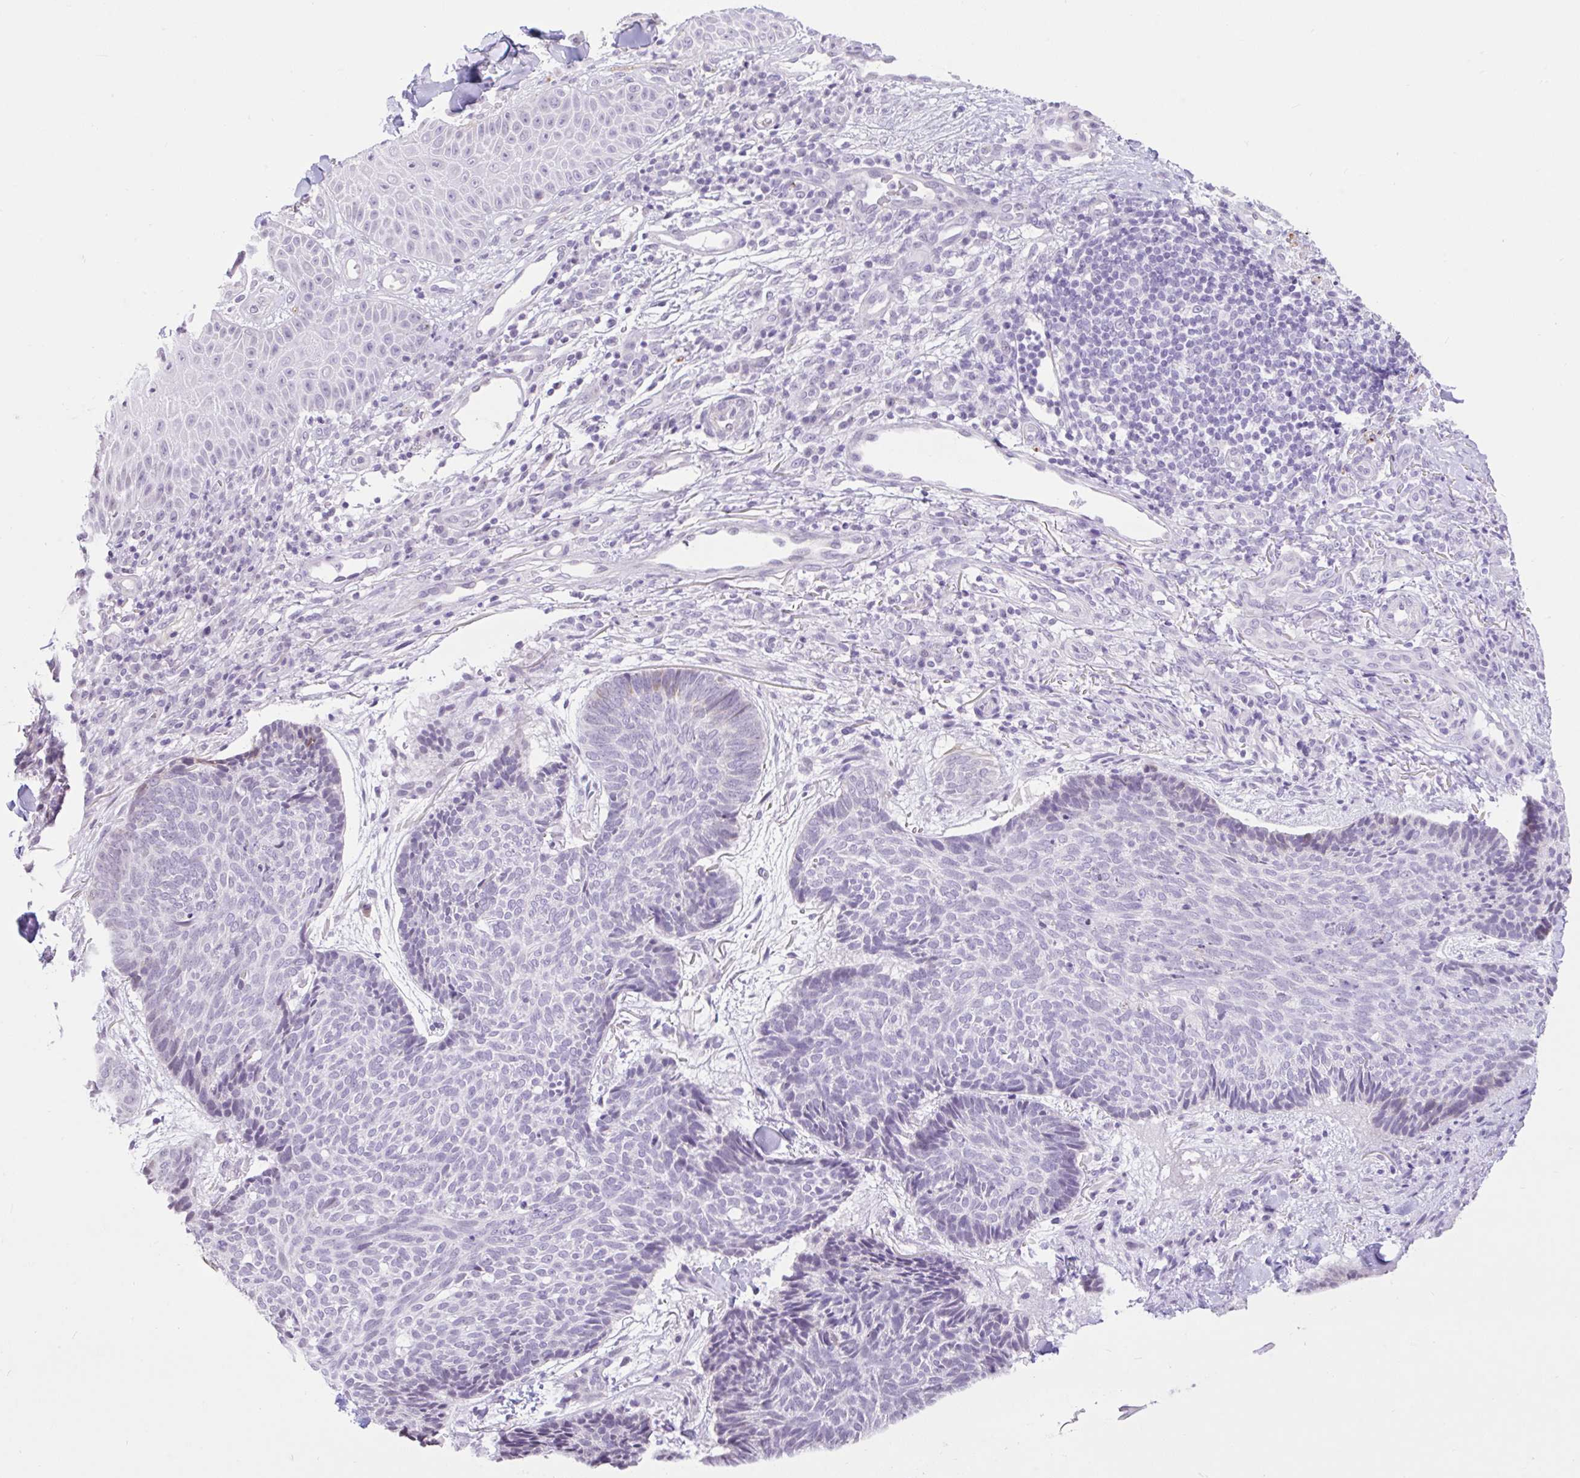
{"staining": {"intensity": "negative", "quantity": "none", "location": "none"}, "tissue": "skin cancer", "cell_type": "Tumor cells", "image_type": "cancer", "snomed": [{"axis": "morphology", "description": "Normal tissue, NOS"}, {"axis": "morphology", "description": "Basal cell carcinoma"}, {"axis": "topography", "description": "Skin"}], "caption": "Photomicrograph shows no protein expression in tumor cells of basal cell carcinoma (skin) tissue. (Stains: DAB (3,3'-diaminobenzidine) immunohistochemistry (IHC) with hematoxylin counter stain, Microscopy: brightfield microscopy at high magnification).", "gene": "REEP1", "patient": {"sex": "male", "age": 50}}